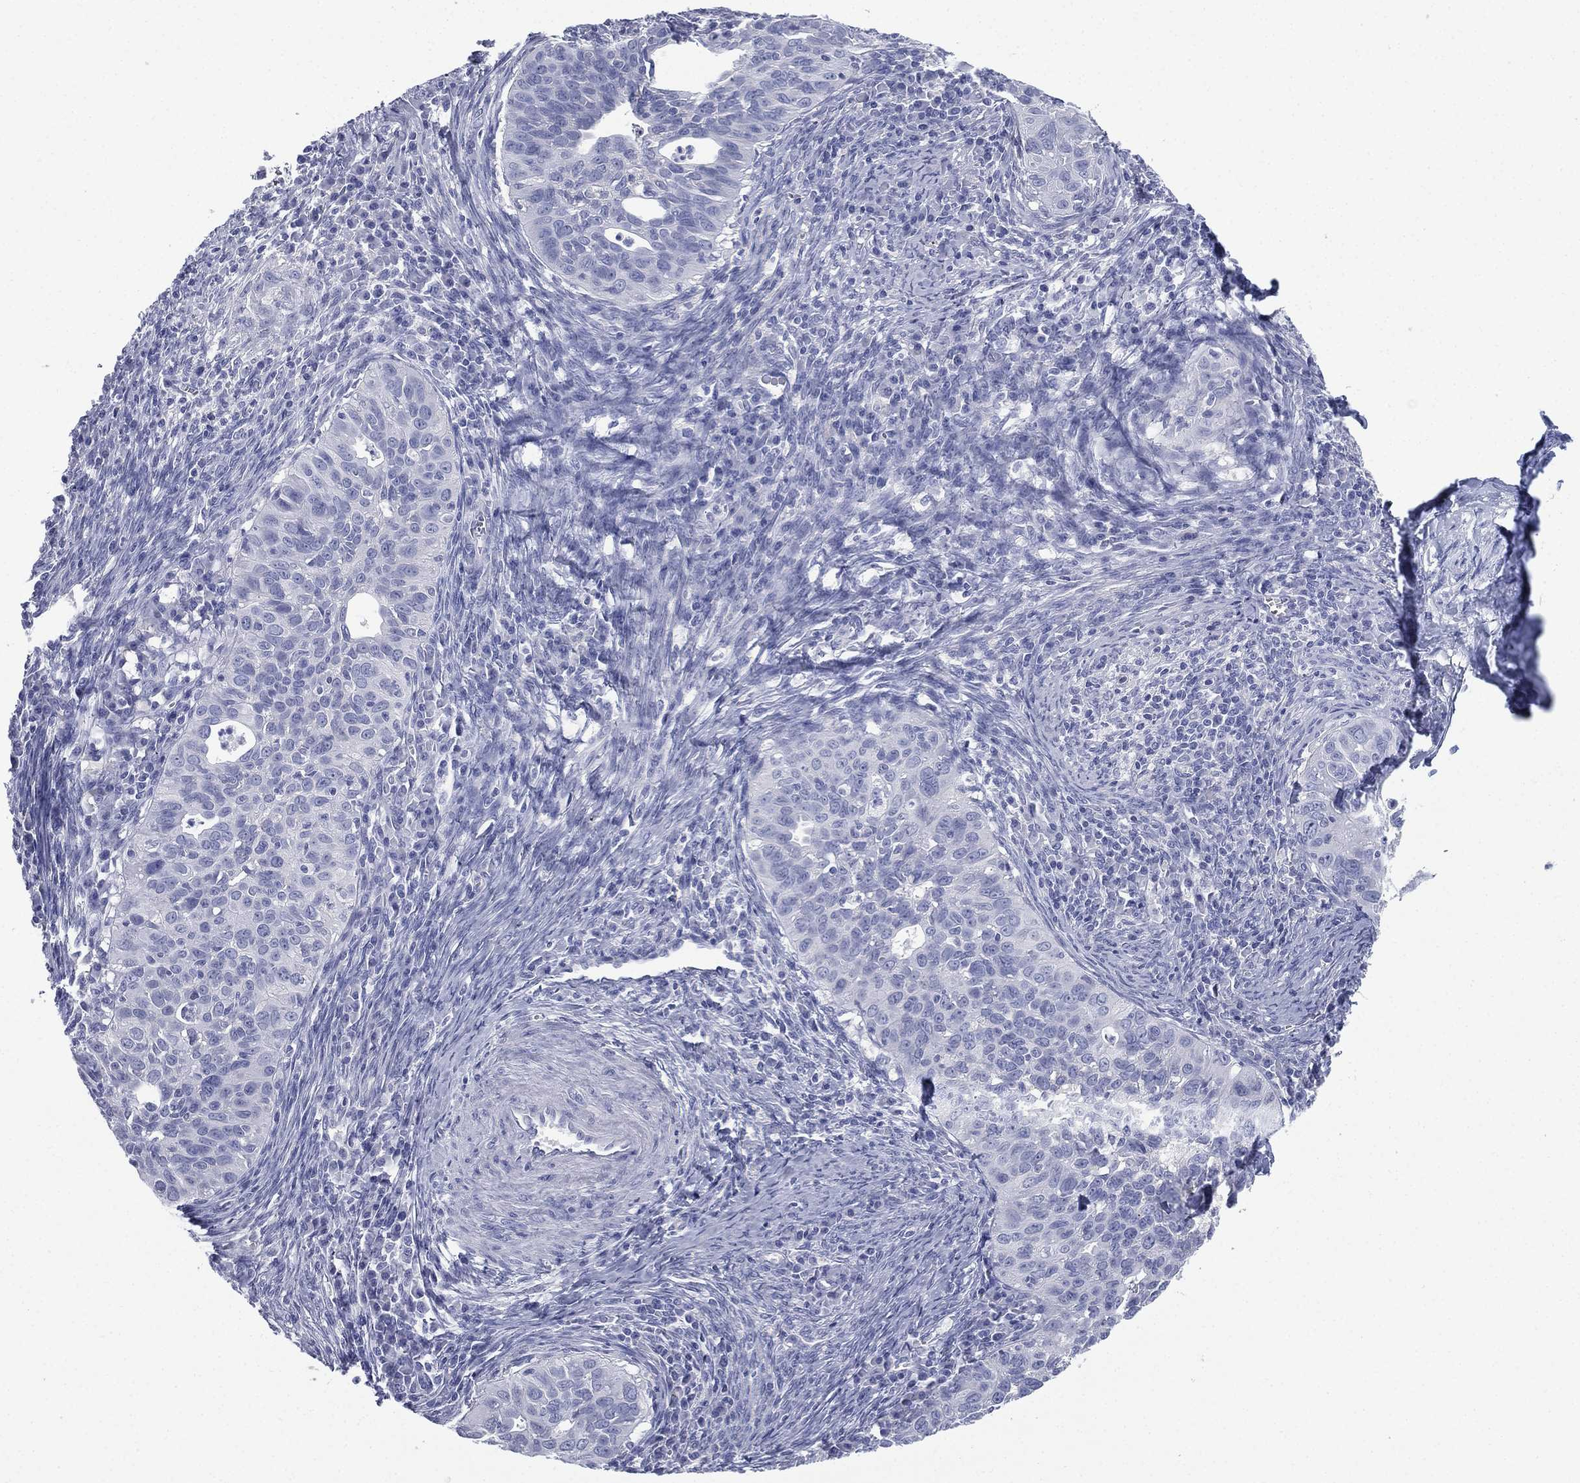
{"staining": {"intensity": "negative", "quantity": "none", "location": "none"}, "tissue": "cervical cancer", "cell_type": "Tumor cells", "image_type": "cancer", "snomed": [{"axis": "morphology", "description": "Squamous cell carcinoma, NOS"}, {"axis": "topography", "description": "Cervix"}], "caption": "DAB immunohistochemical staining of human cervical cancer (squamous cell carcinoma) displays no significant positivity in tumor cells.", "gene": "FCER2", "patient": {"sex": "female", "age": 26}}